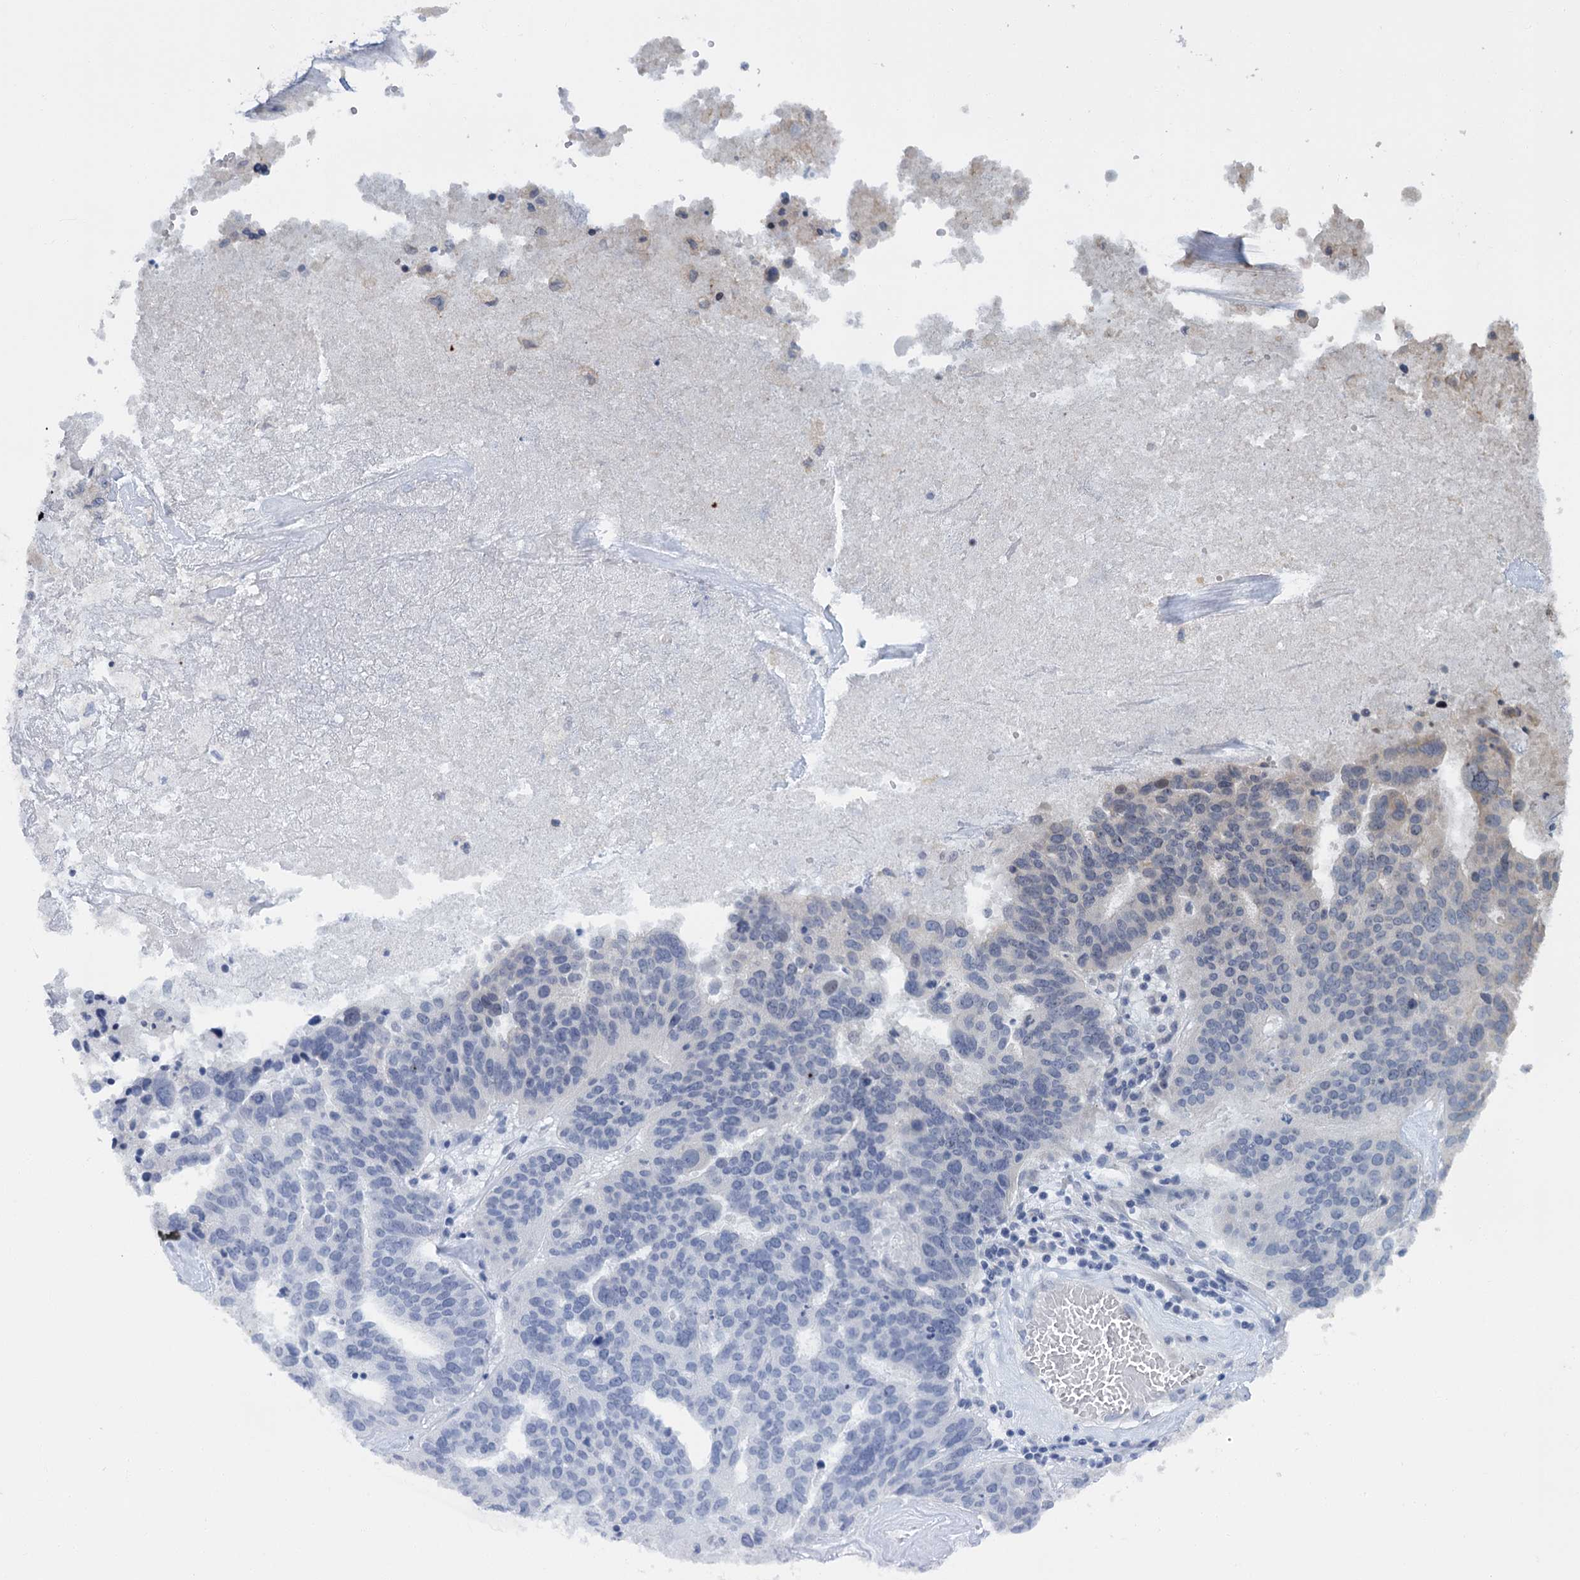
{"staining": {"intensity": "weak", "quantity": "<25%", "location": "nuclear"}, "tissue": "ovarian cancer", "cell_type": "Tumor cells", "image_type": "cancer", "snomed": [{"axis": "morphology", "description": "Cystadenocarcinoma, serous, NOS"}, {"axis": "topography", "description": "Ovary"}], "caption": "IHC histopathology image of human ovarian serous cystadenocarcinoma stained for a protein (brown), which shows no expression in tumor cells.", "gene": "KANSL2", "patient": {"sex": "female", "age": 59}}